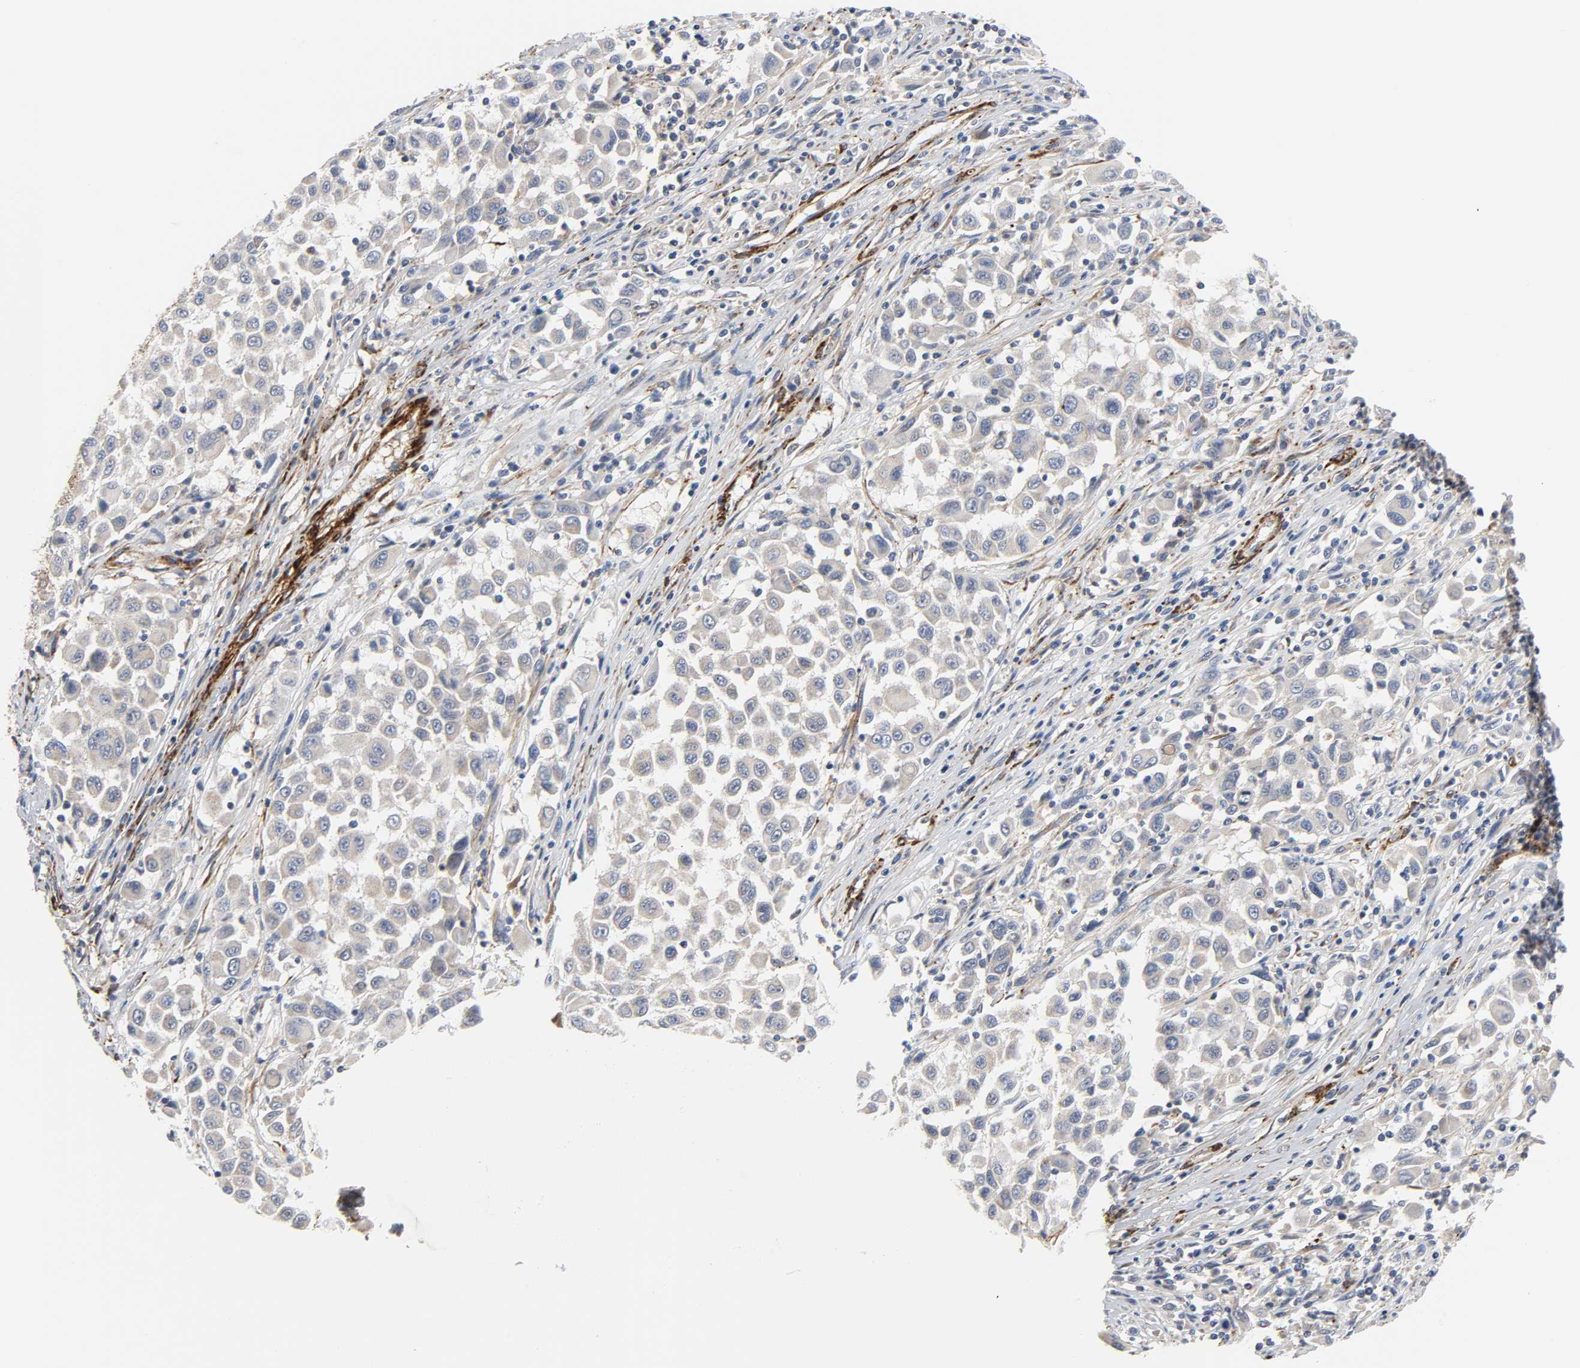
{"staining": {"intensity": "negative", "quantity": "none", "location": "none"}, "tissue": "melanoma", "cell_type": "Tumor cells", "image_type": "cancer", "snomed": [{"axis": "morphology", "description": "Malignant melanoma, Metastatic site"}, {"axis": "topography", "description": "Lymph node"}], "caption": "High power microscopy image of an IHC histopathology image of melanoma, revealing no significant positivity in tumor cells.", "gene": "ARHGAP1", "patient": {"sex": "male", "age": 61}}